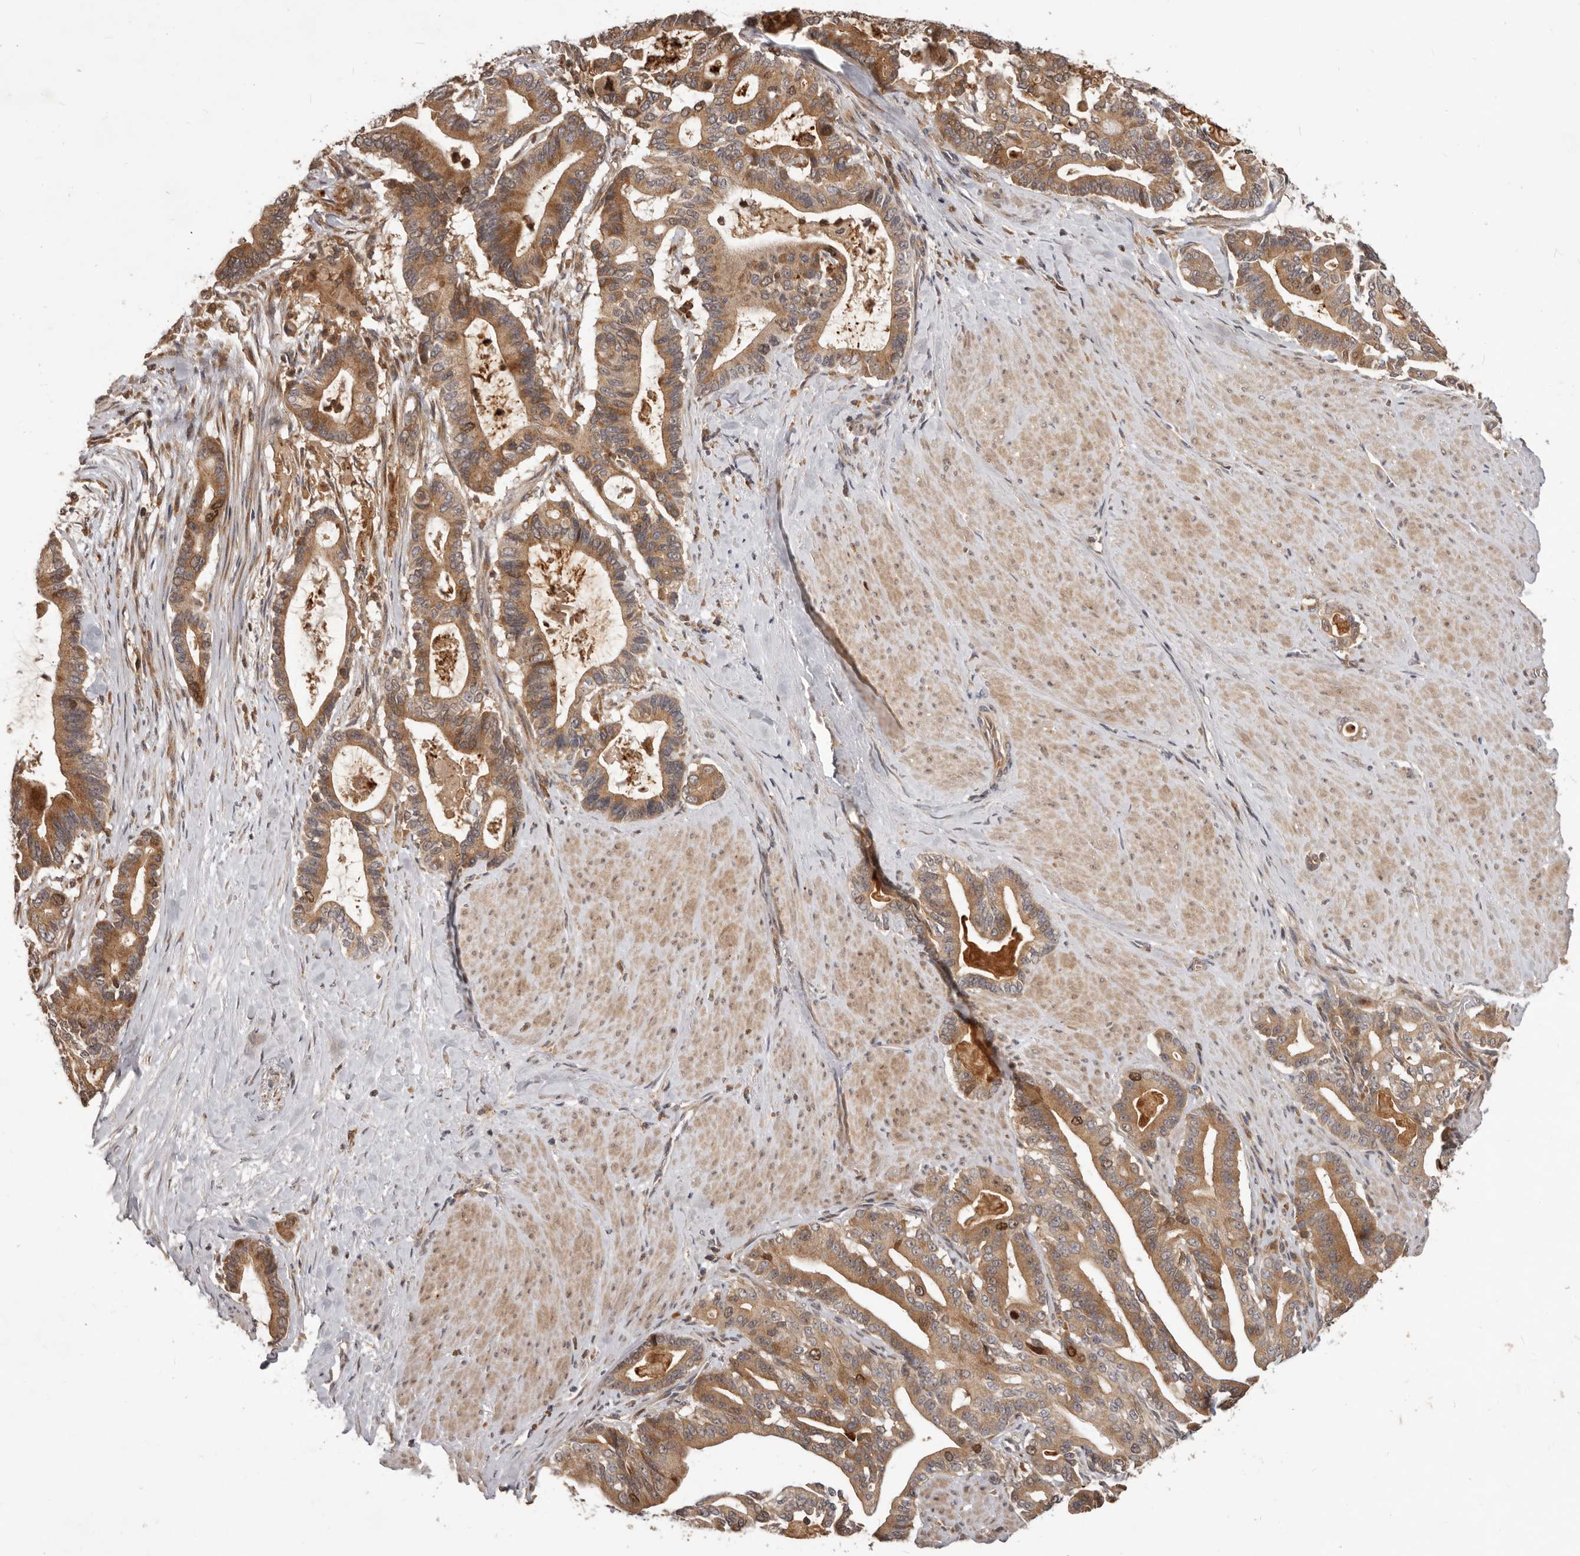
{"staining": {"intensity": "moderate", "quantity": ">75%", "location": "cytoplasmic/membranous"}, "tissue": "pancreatic cancer", "cell_type": "Tumor cells", "image_type": "cancer", "snomed": [{"axis": "morphology", "description": "Adenocarcinoma, NOS"}, {"axis": "topography", "description": "Pancreas"}], "caption": "IHC (DAB) staining of adenocarcinoma (pancreatic) demonstrates moderate cytoplasmic/membranous protein positivity in approximately >75% of tumor cells.", "gene": "RNF187", "patient": {"sex": "male", "age": 63}}